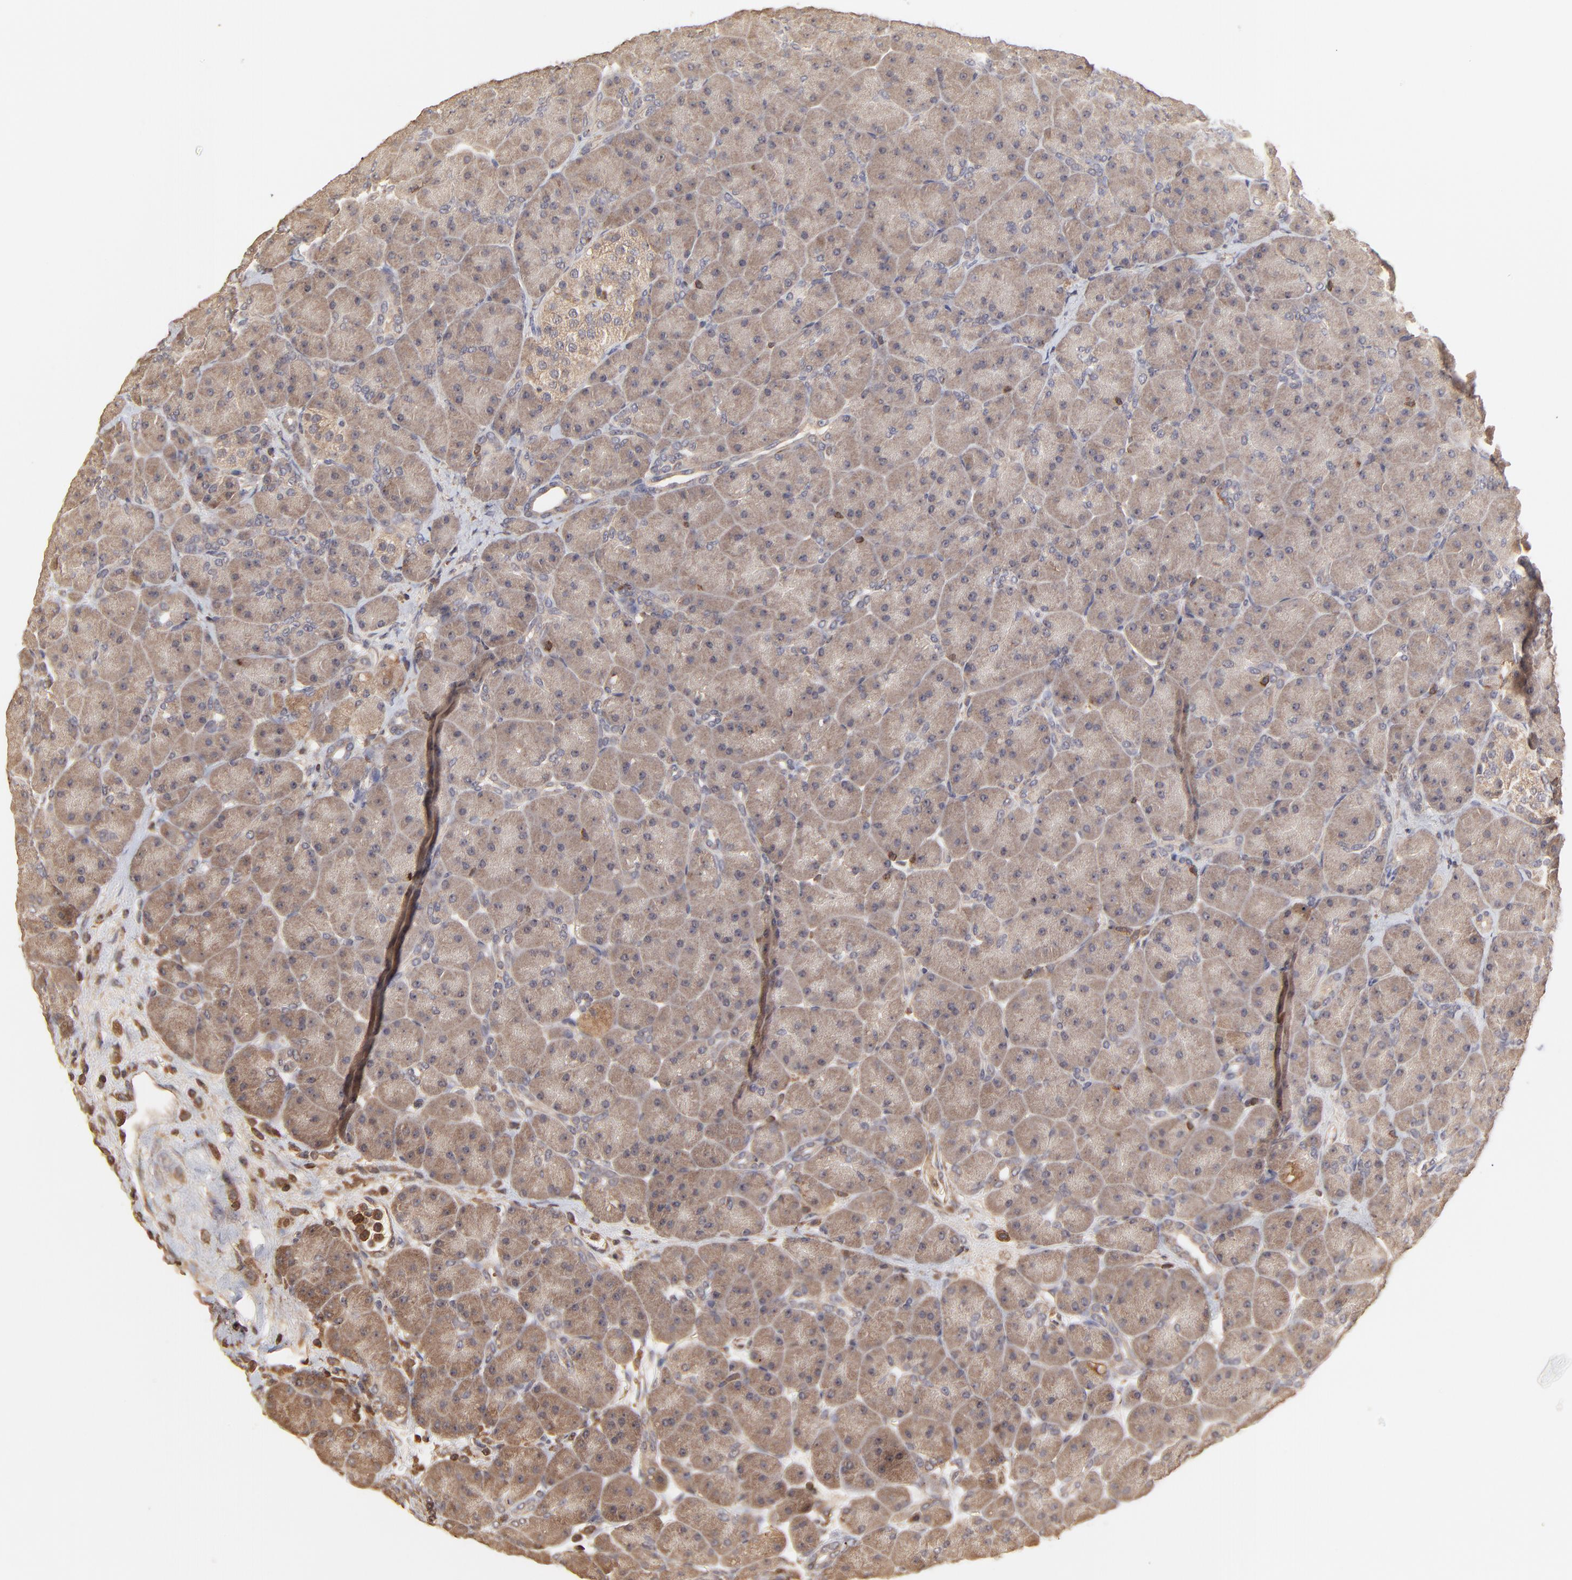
{"staining": {"intensity": "moderate", "quantity": ">75%", "location": "cytoplasmic/membranous"}, "tissue": "pancreas", "cell_type": "Exocrine glandular cells", "image_type": "normal", "snomed": [{"axis": "morphology", "description": "Normal tissue, NOS"}, {"axis": "topography", "description": "Pancreas"}], "caption": "The immunohistochemical stain highlights moderate cytoplasmic/membranous expression in exocrine glandular cells of benign pancreas. (brown staining indicates protein expression, while blue staining denotes nuclei).", "gene": "STON2", "patient": {"sex": "male", "age": 66}}